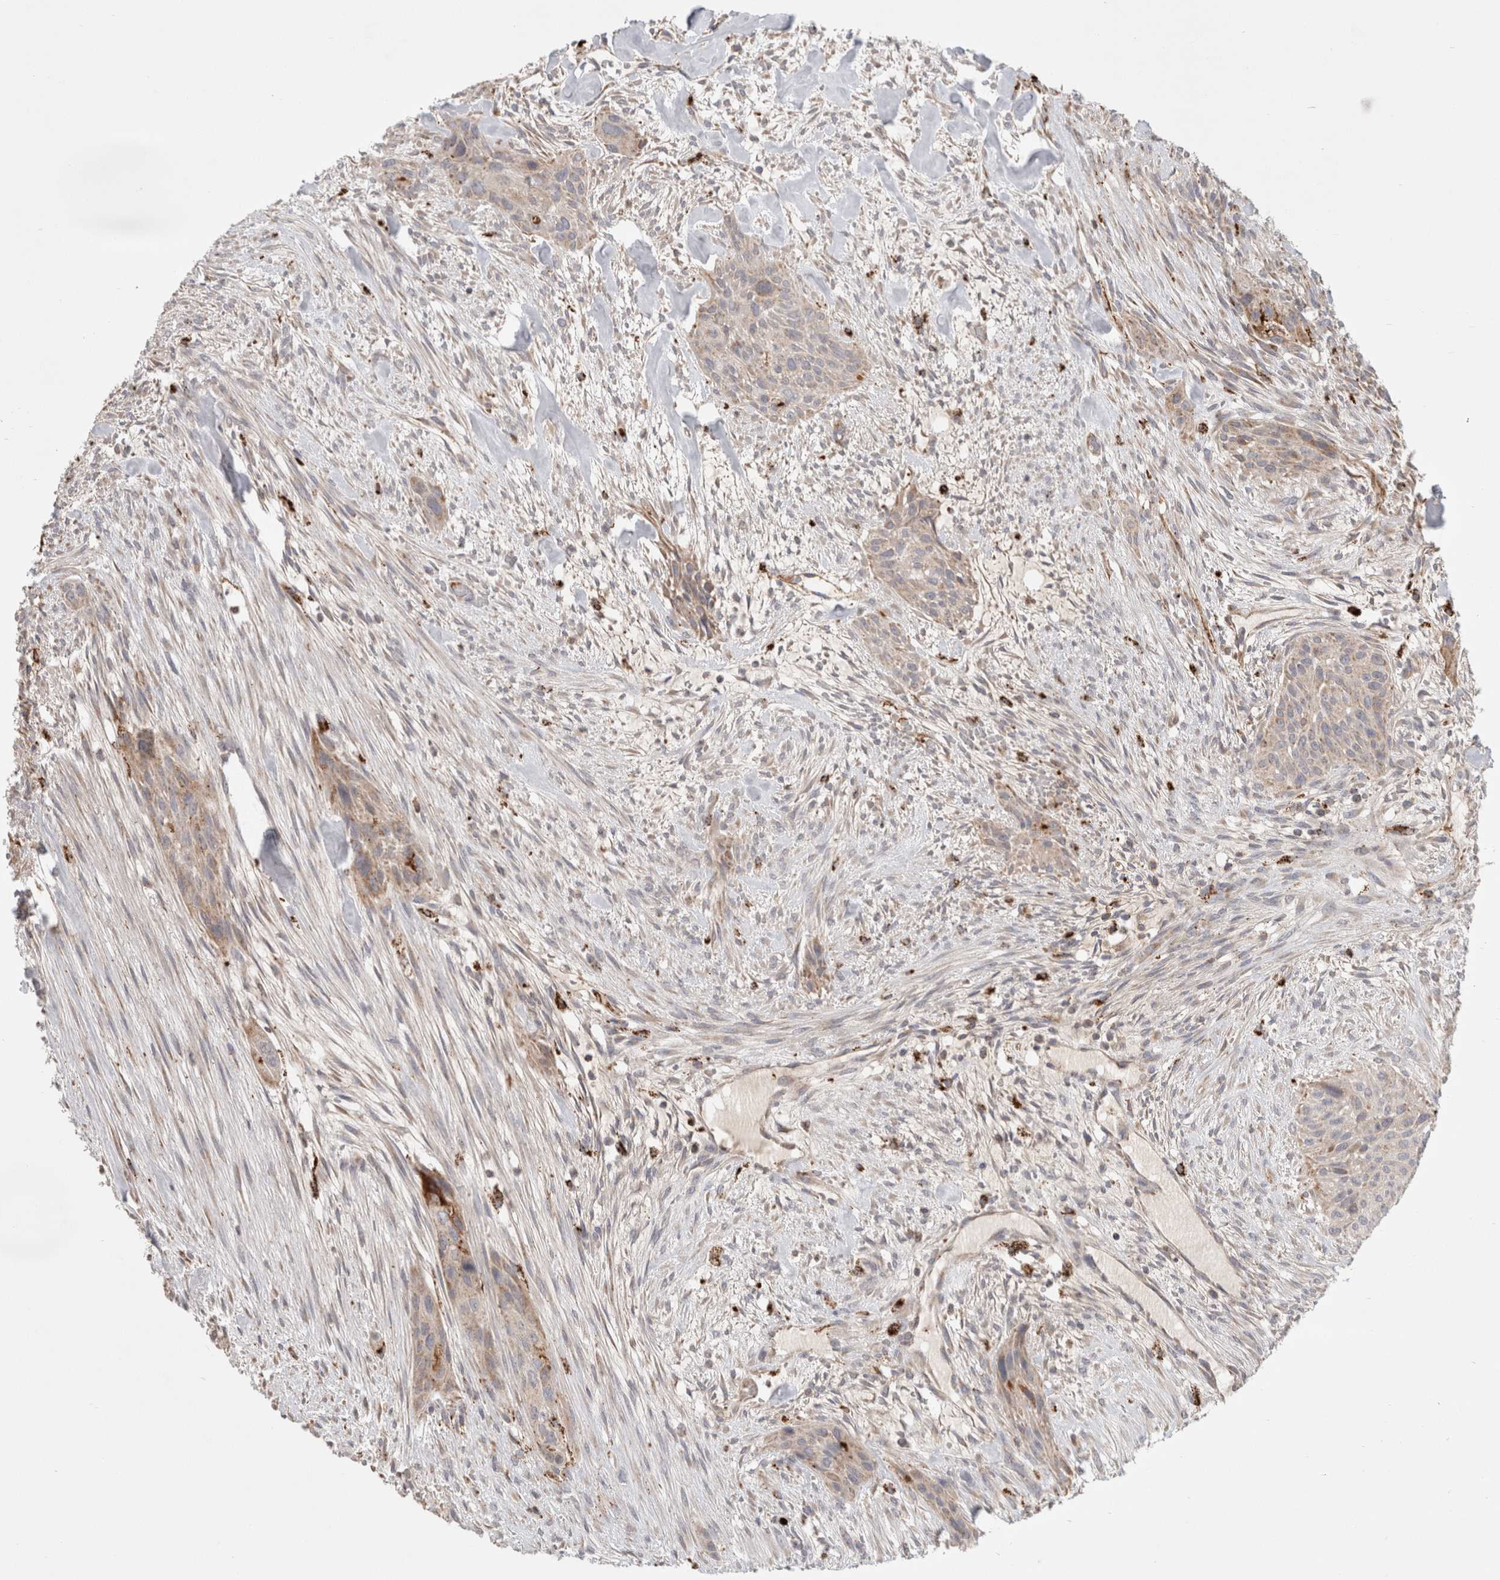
{"staining": {"intensity": "weak", "quantity": "25%-75%", "location": "cytoplasmic/membranous"}, "tissue": "urothelial cancer", "cell_type": "Tumor cells", "image_type": "cancer", "snomed": [{"axis": "morphology", "description": "Urothelial carcinoma, High grade"}, {"axis": "topography", "description": "Urinary bladder"}], "caption": "Tumor cells demonstrate low levels of weak cytoplasmic/membranous staining in approximately 25%-75% of cells in urothelial carcinoma (high-grade).", "gene": "HROB", "patient": {"sex": "male", "age": 35}}